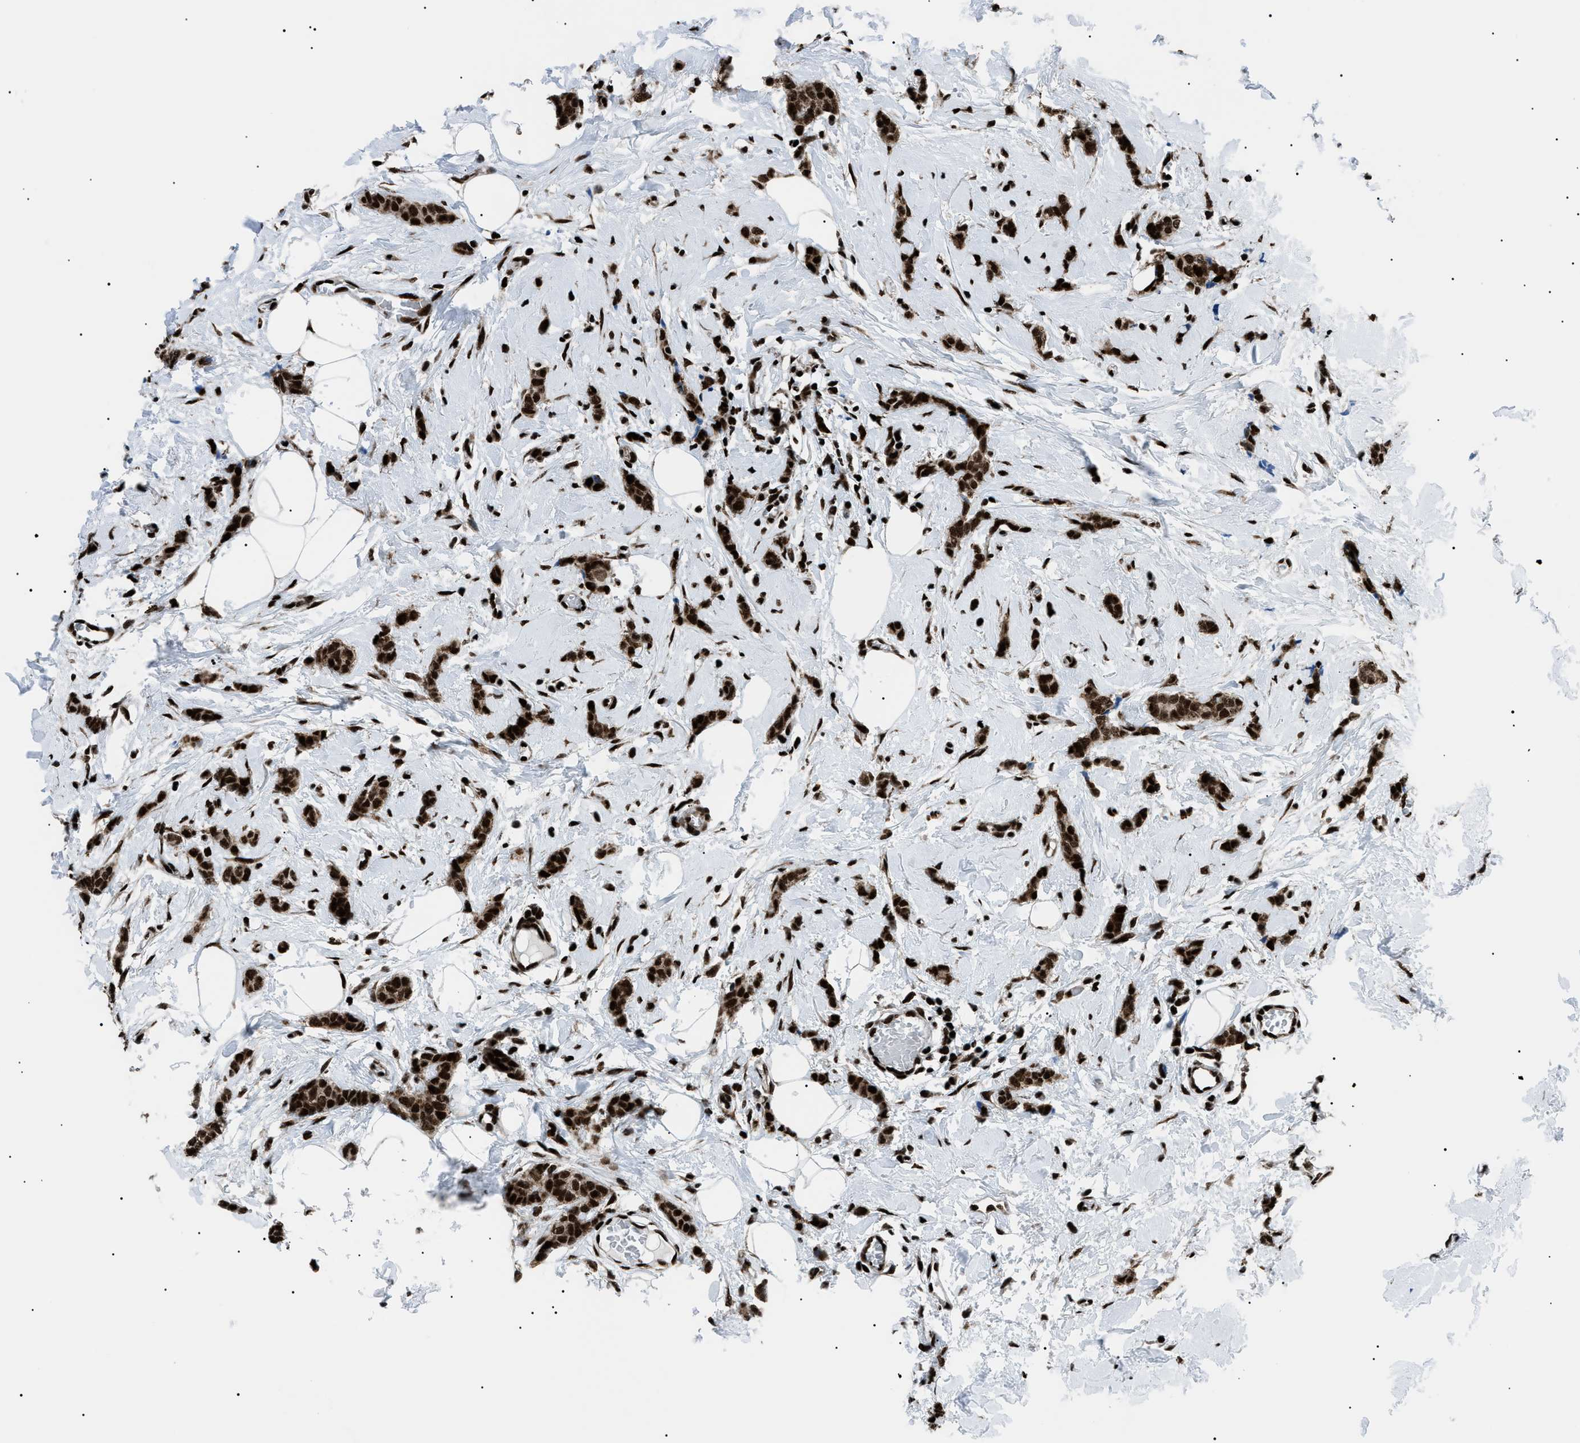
{"staining": {"intensity": "strong", "quantity": ">75%", "location": "cytoplasmic/membranous,nuclear"}, "tissue": "breast cancer", "cell_type": "Tumor cells", "image_type": "cancer", "snomed": [{"axis": "morphology", "description": "Lobular carcinoma"}, {"axis": "topography", "description": "Skin"}, {"axis": "topography", "description": "Breast"}], "caption": "A high amount of strong cytoplasmic/membranous and nuclear positivity is appreciated in approximately >75% of tumor cells in breast cancer tissue.", "gene": "HNRNPK", "patient": {"sex": "female", "age": 46}}